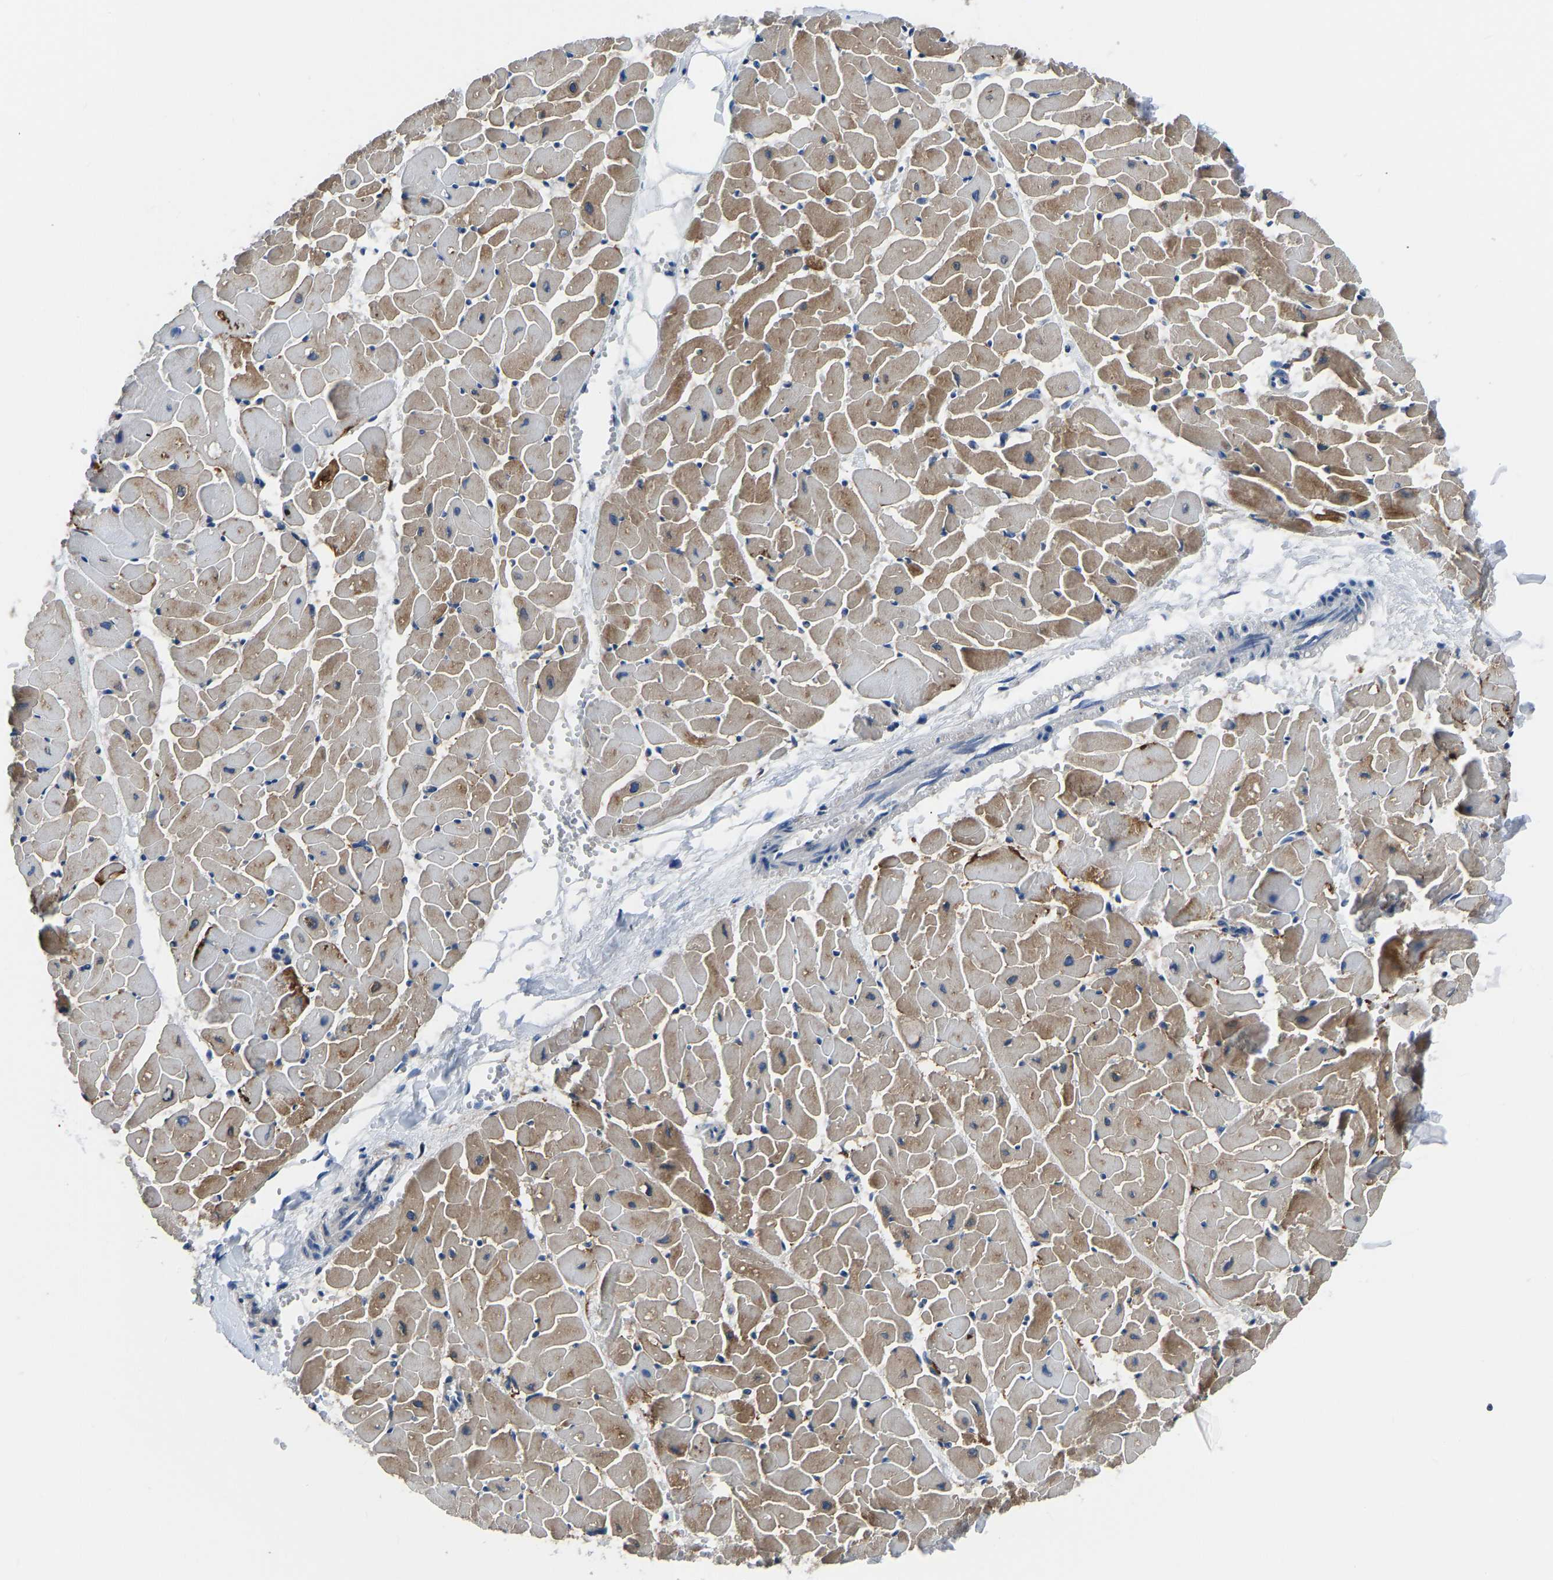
{"staining": {"intensity": "strong", "quantity": "25%-75%", "location": "cytoplasmic/membranous"}, "tissue": "heart muscle", "cell_type": "Cardiomyocytes", "image_type": "normal", "snomed": [{"axis": "morphology", "description": "Normal tissue, NOS"}, {"axis": "topography", "description": "Heart"}], "caption": "Immunohistochemical staining of unremarkable human heart muscle shows 25%-75% levels of strong cytoplasmic/membranous protein positivity in approximately 25%-75% of cardiomyocytes. (brown staining indicates protein expression, while blue staining denotes nuclei).", "gene": "PRKAR1A", "patient": {"sex": "female", "age": 19}}